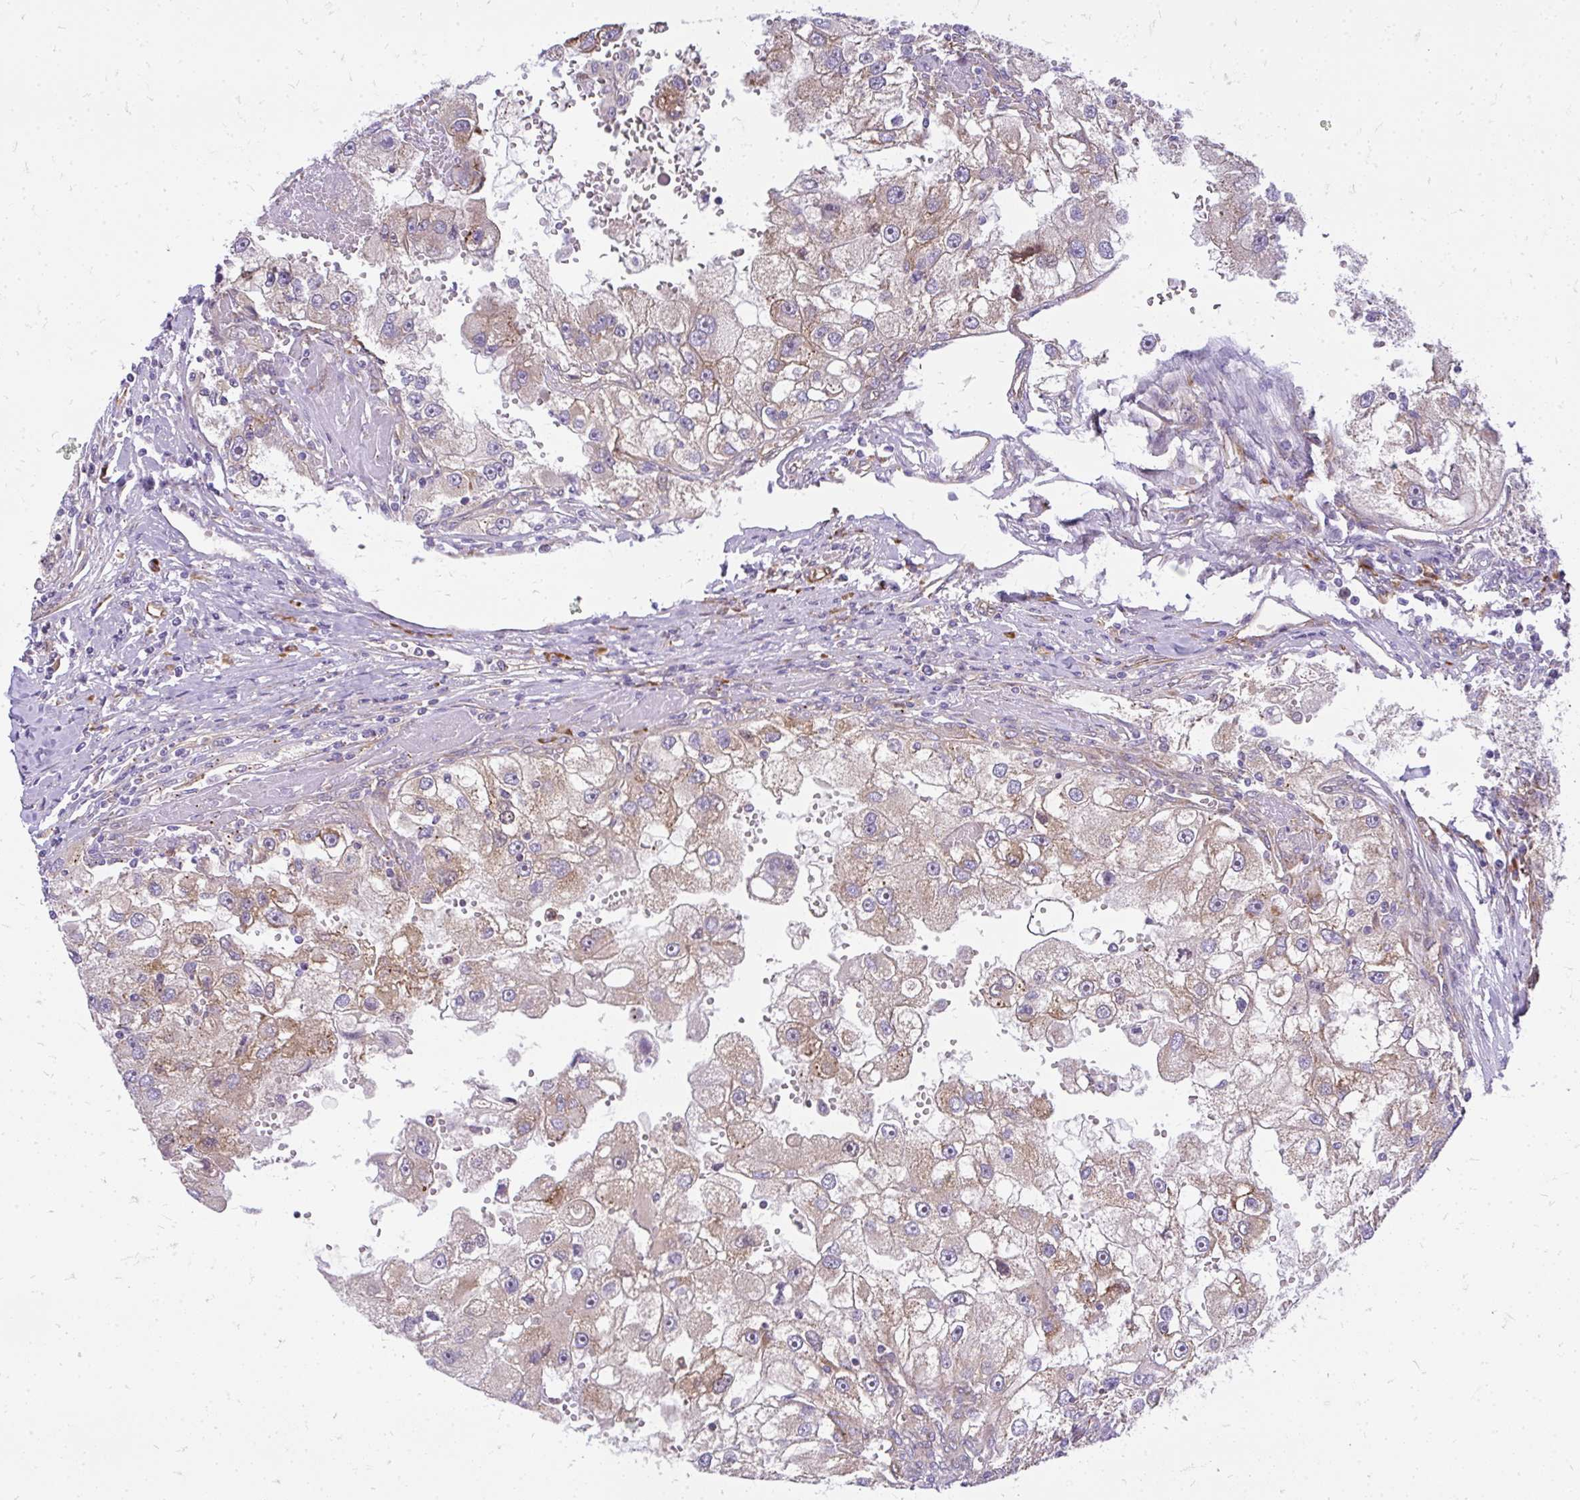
{"staining": {"intensity": "weak", "quantity": "25%-75%", "location": "cytoplasmic/membranous"}, "tissue": "renal cancer", "cell_type": "Tumor cells", "image_type": "cancer", "snomed": [{"axis": "morphology", "description": "Adenocarcinoma, NOS"}, {"axis": "topography", "description": "Kidney"}], "caption": "High-magnification brightfield microscopy of renal cancer (adenocarcinoma) stained with DAB (3,3'-diaminobenzidine) (brown) and counterstained with hematoxylin (blue). tumor cells exhibit weak cytoplasmic/membranous staining is identified in approximately25%-75% of cells. (IHC, brightfield microscopy, high magnification).", "gene": "RSKR", "patient": {"sex": "male", "age": 63}}